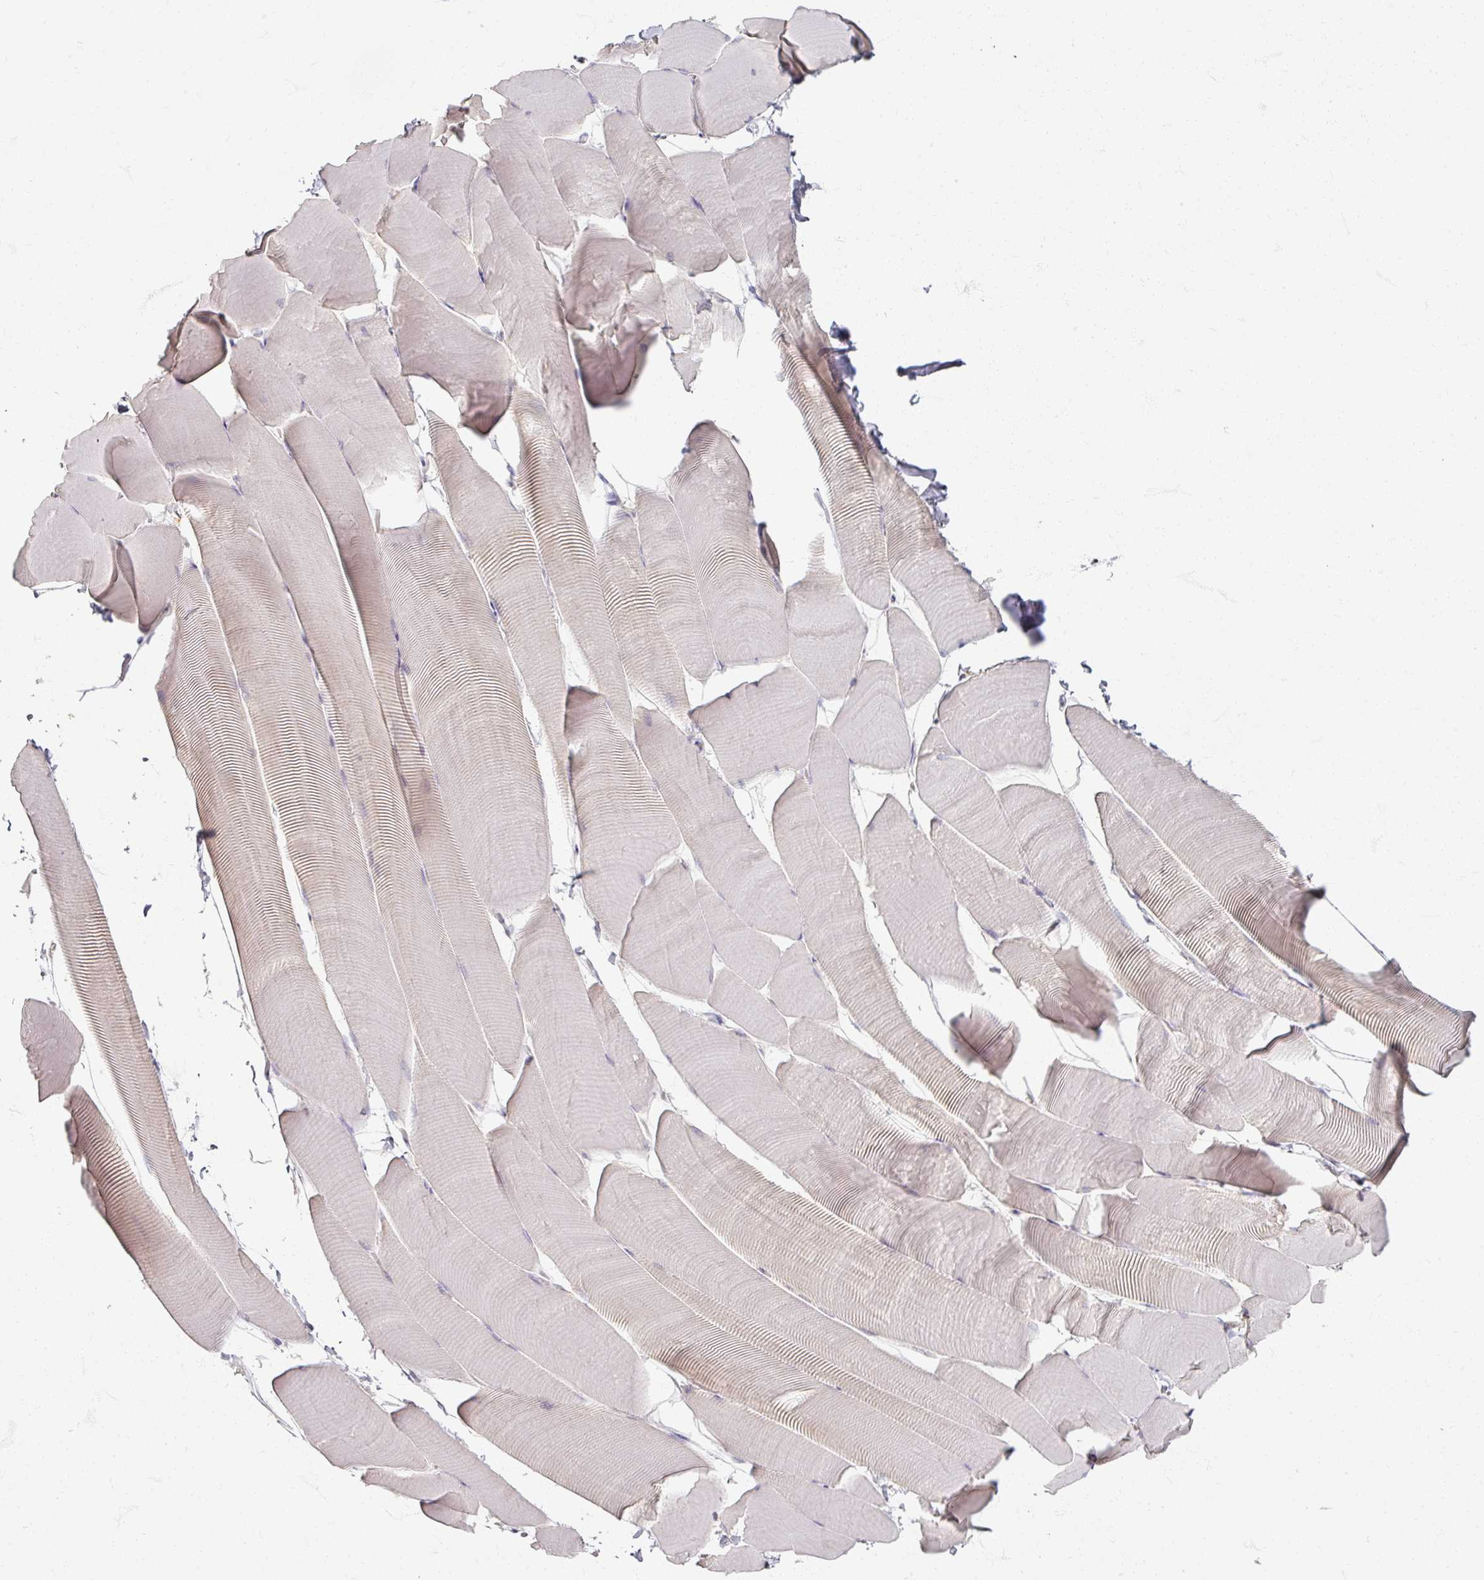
{"staining": {"intensity": "negative", "quantity": "none", "location": "none"}, "tissue": "skeletal muscle", "cell_type": "Myocytes", "image_type": "normal", "snomed": [{"axis": "morphology", "description": "Normal tissue, NOS"}, {"axis": "topography", "description": "Skeletal muscle"}], "caption": "Immunohistochemistry (IHC) photomicrograph of normal human skeletal muscle stained for a protein (brown), which demonstrates no staining in myocytes.", "gene": "SOX11", "patient": {"sex": "male", "age": 25}}